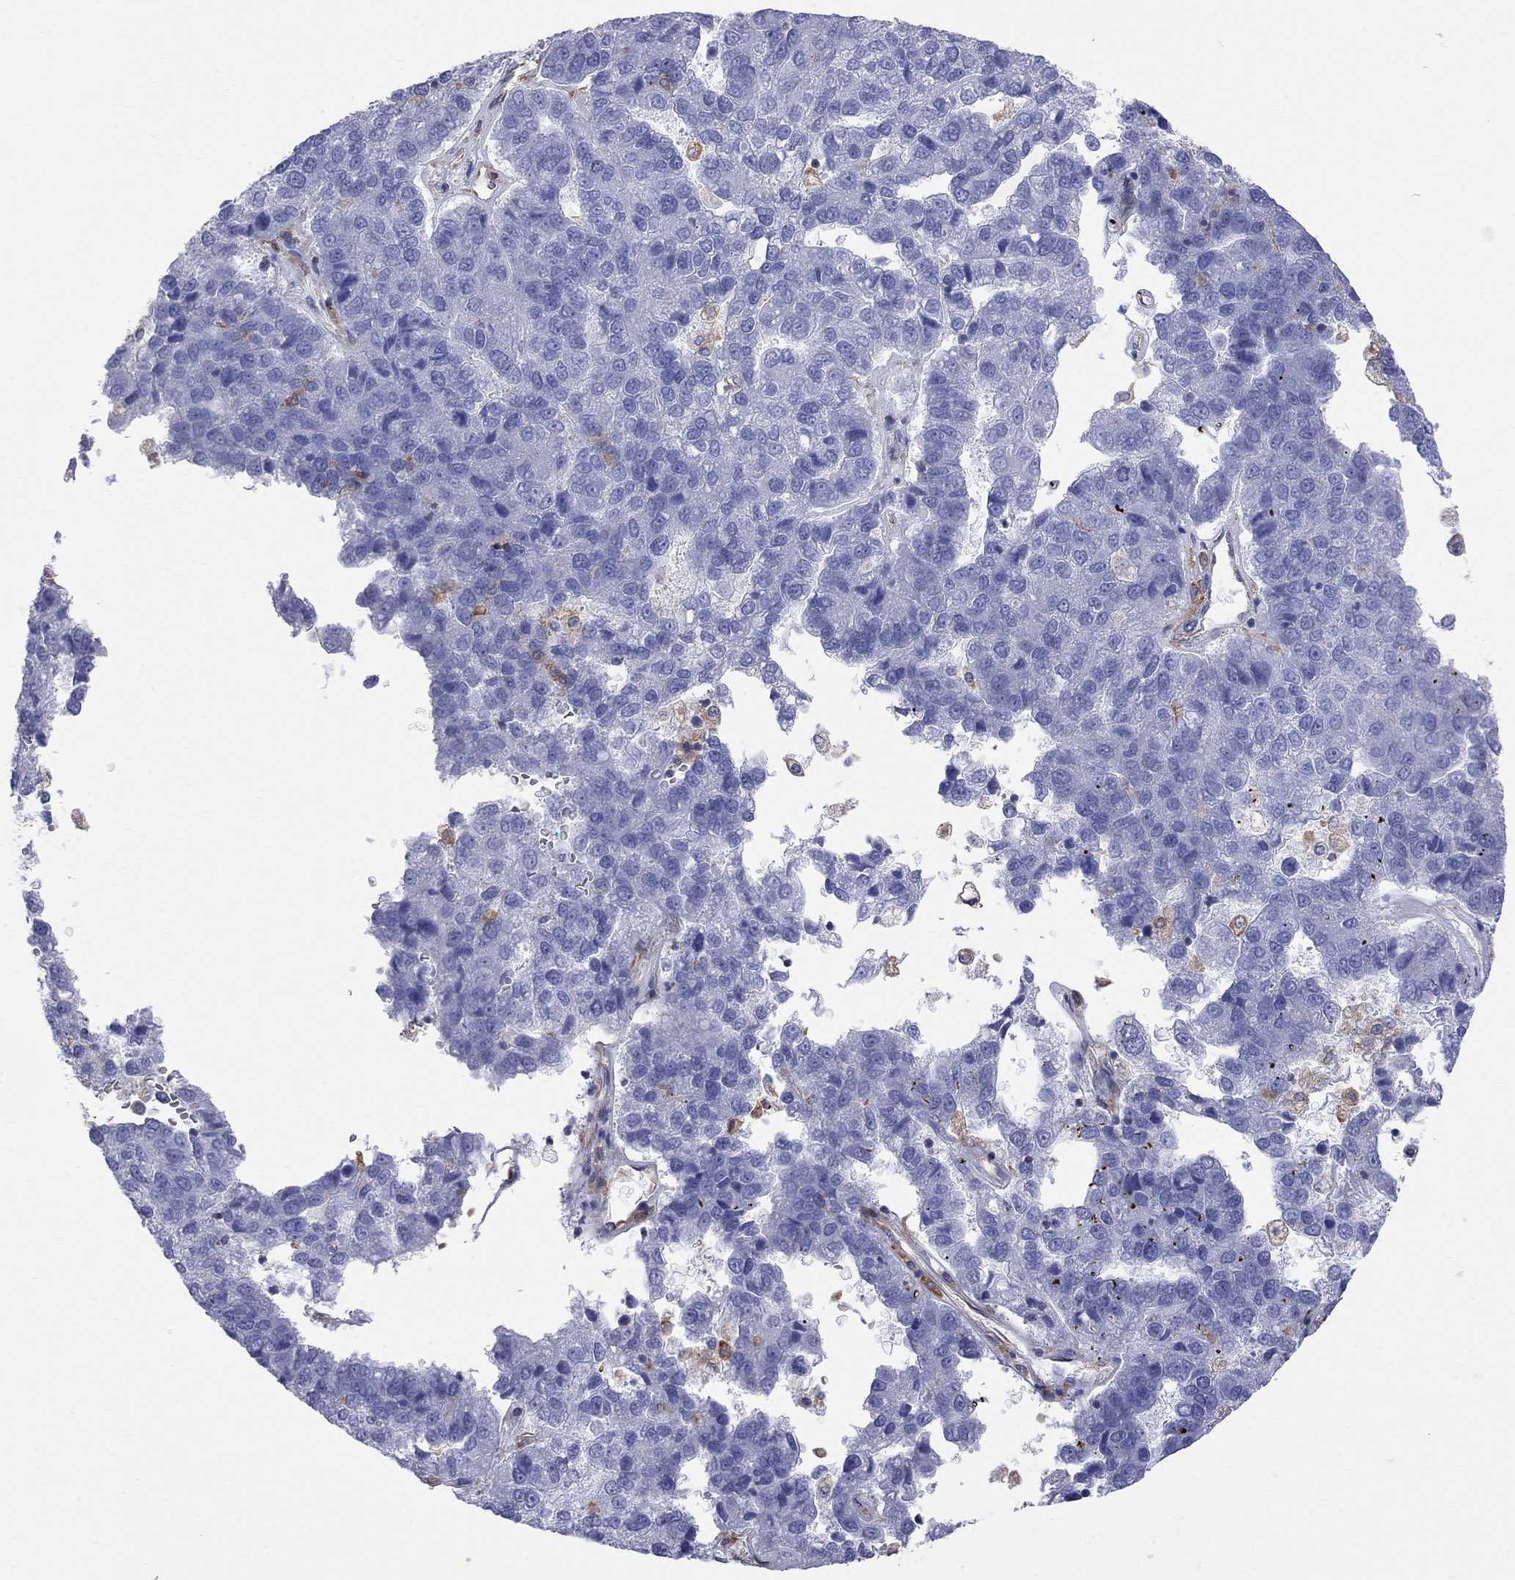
{"staining": {"intensity": "negative", "quantity": "none", "location": "none"}, "tissue": "pancreatic cancer", "cell_type": "Tumor cells", "image_type": "cancer", "snomed": [{"axis": "morphology", "description": "Adenocarcinoma, NOS"}, {"axis": "topography", "description": "Pancreas"}], "caption": "Tumor cells are negative for protein expression in human adenocarcinoma (pancreatic). The staining is performed using DAB brown chromogen with nuclei counter-stained in using hematoxylin.", "gene": "ABI3", "patient": {"sex": "female", "age": 61}}